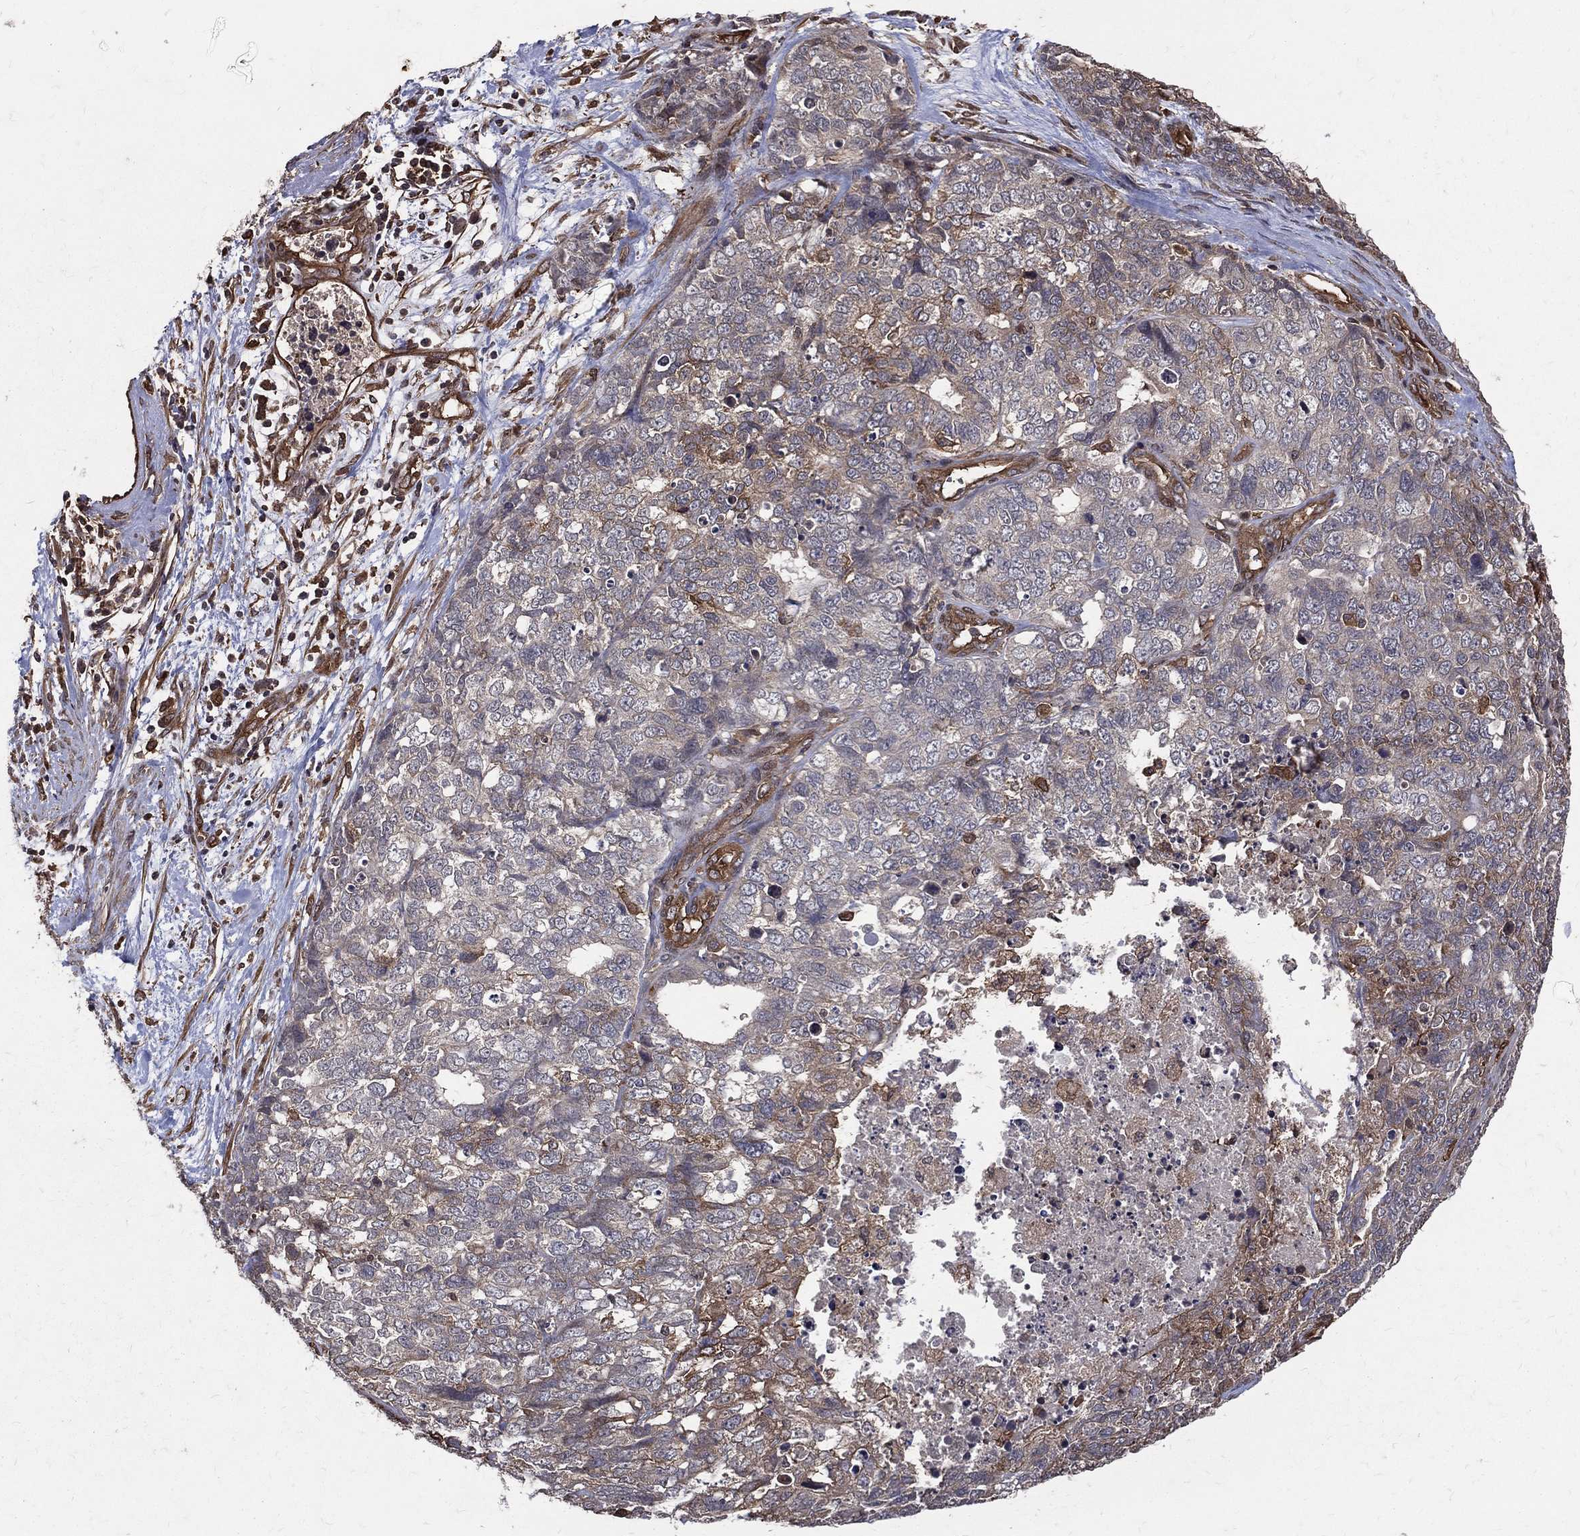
{"staining": {"intensity": "weak", "quantity": "<25%", "location": "cytoplasmic/membranous"}, "tissue": "cervical cancer", "cell_type": "Tumor cells", "image_type": "cancer", "snomed": [{"axis": "morphology", "description": "Squamous cell carcinoma, NOS"}, {"axis": "topography", "description": "Cervix"}], "caption": "The histopathology image exhibits no staining of tumor cells in cervical cancer (squamous cell carcinoma).", "gene": "DPYSL2", "patient": {"sex": "female", "age": 63}}